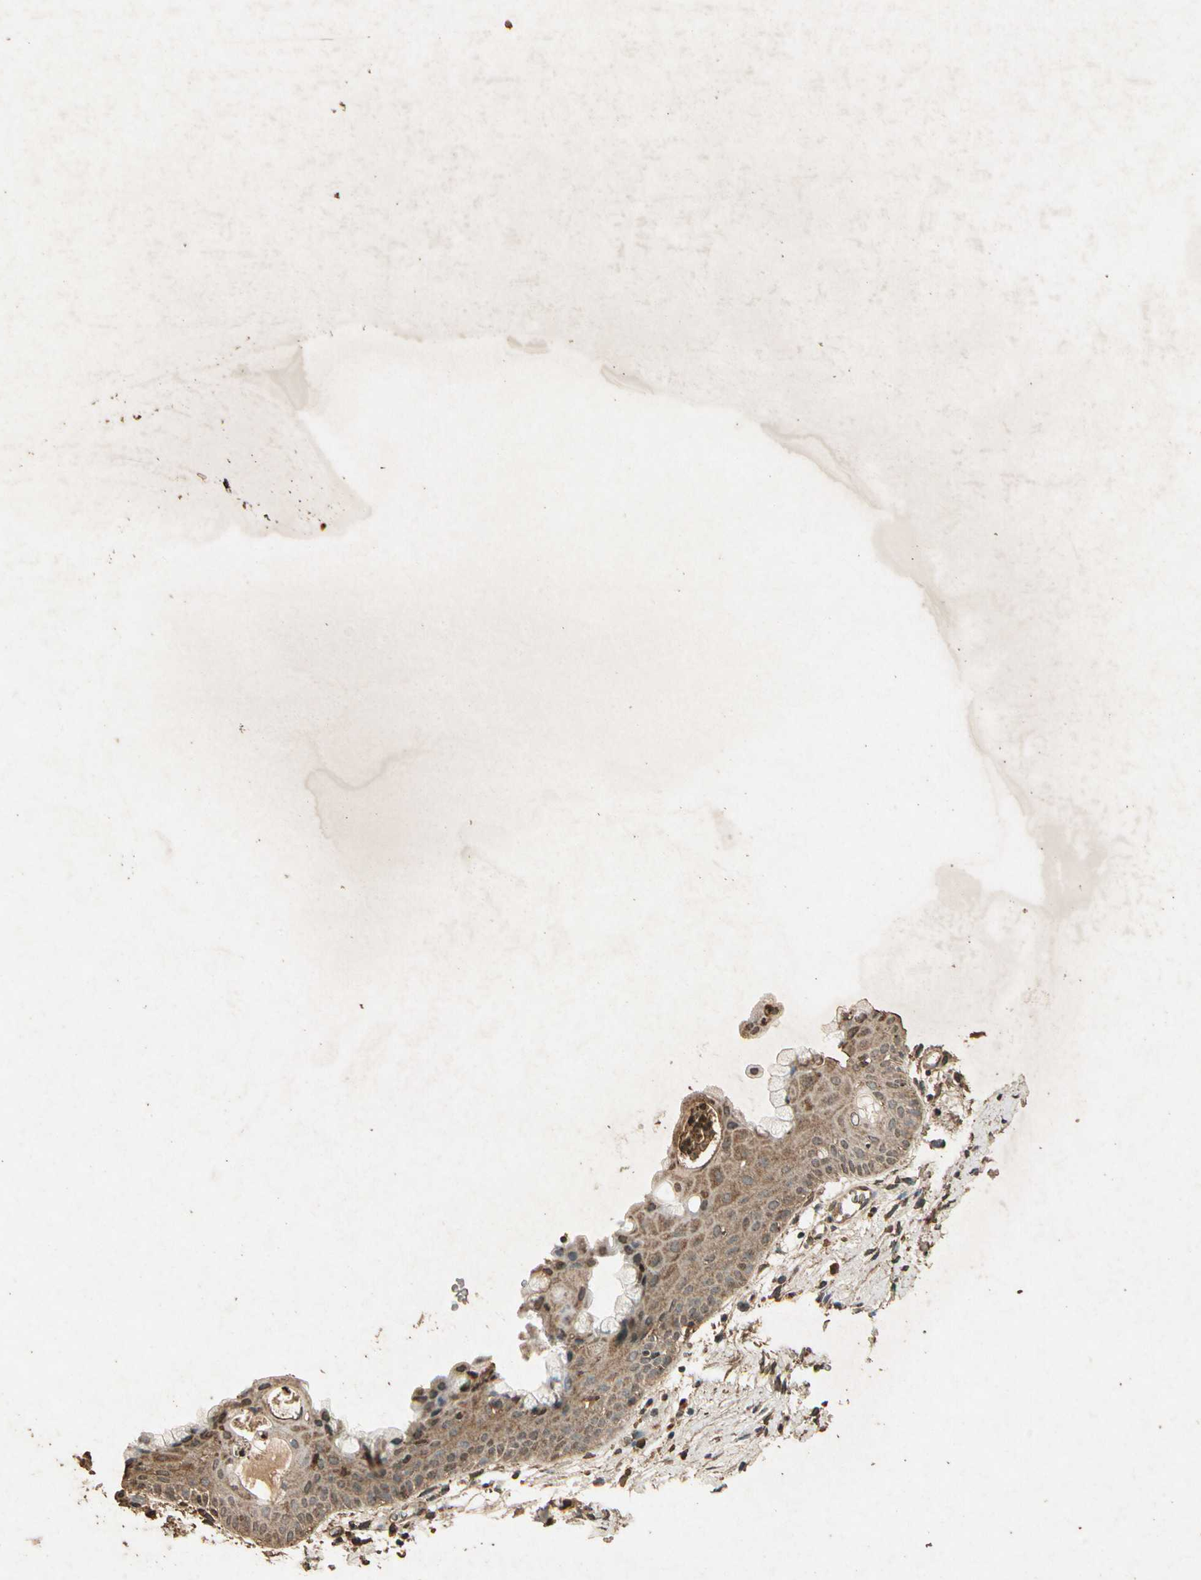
{"staining": {"intensity": "moderate", "quantity": ">75%", "location": "cytoplasmic/membranous"}, "tissue": "cervix", "cell_type": "Squamous epithelial cells", "image_type": "normal", "snomed": [{"axis": "morphology", "description": "Normal tissue, NOS"}, {"axis": "topography", "description": "Cervix"}], "caption": "The histopathology image demonstrates immunohistochemical staining of unremarkable cervix. There is moderate cytoplasmic/membranous positivity is identified in approximately >75% of squamous epithelial cells. (DAB = brown stain, brightfield microscopy at high magnification).", "gene": "GC", "patient": {"sex": "female", "age": 39}}